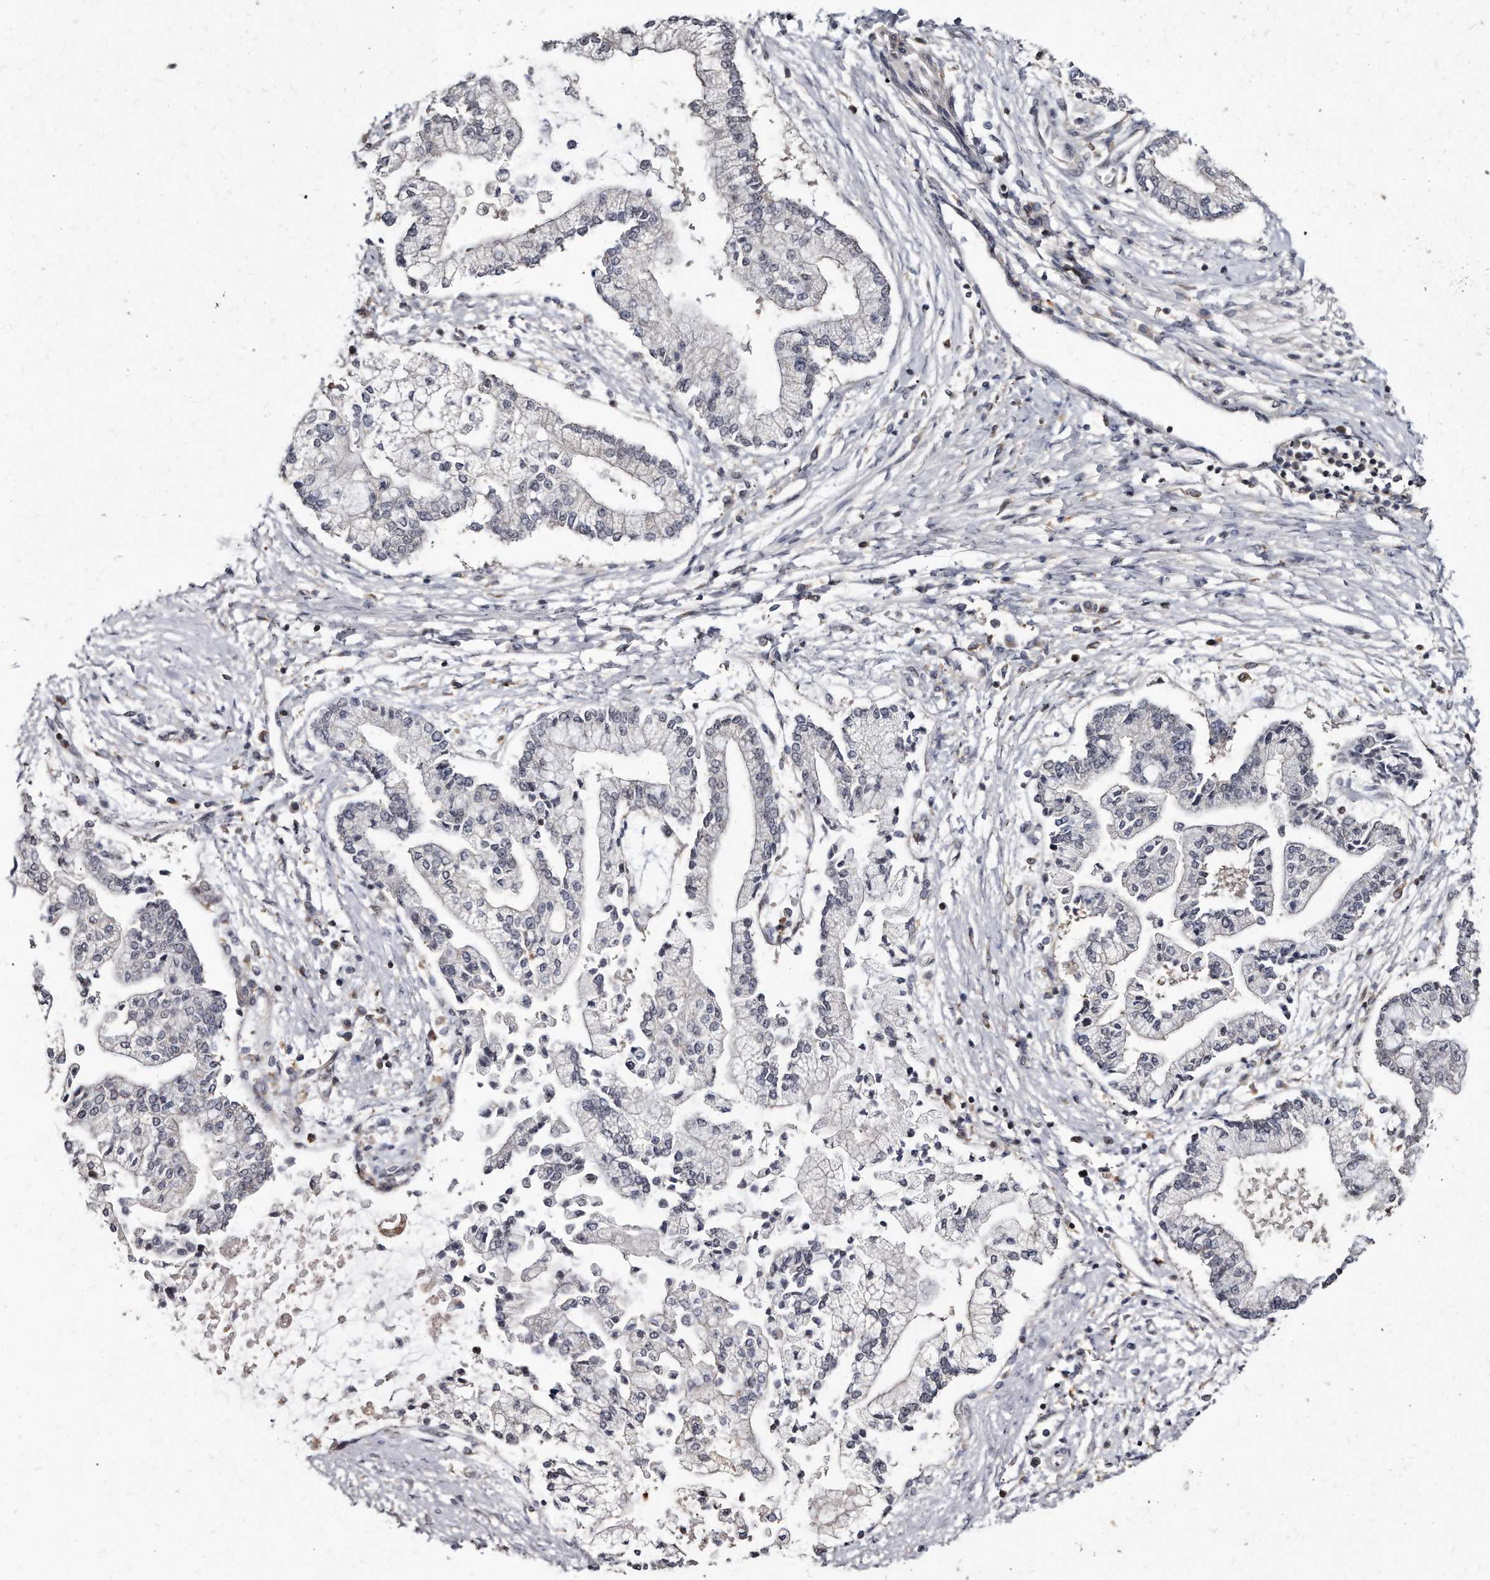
{"staining": {"intensity": "negative", "quantity": "none", "location": "none"}, "tissue": "liver cancer", "cell_type": "Tumor cells", "image_type": "cancer", "snomed": [{"axis": "morphology", "description": "Cholangiocarcinoma"}, {"axis": "topography", "description": "Liver"}], "caption": "The immunohistochemistry image has no significant positivity in tumor cells of cholangiocarcinoma (liver) tissue.", "gene": "KLHDC3", "patient": {"sex": "male", "age": 50}}